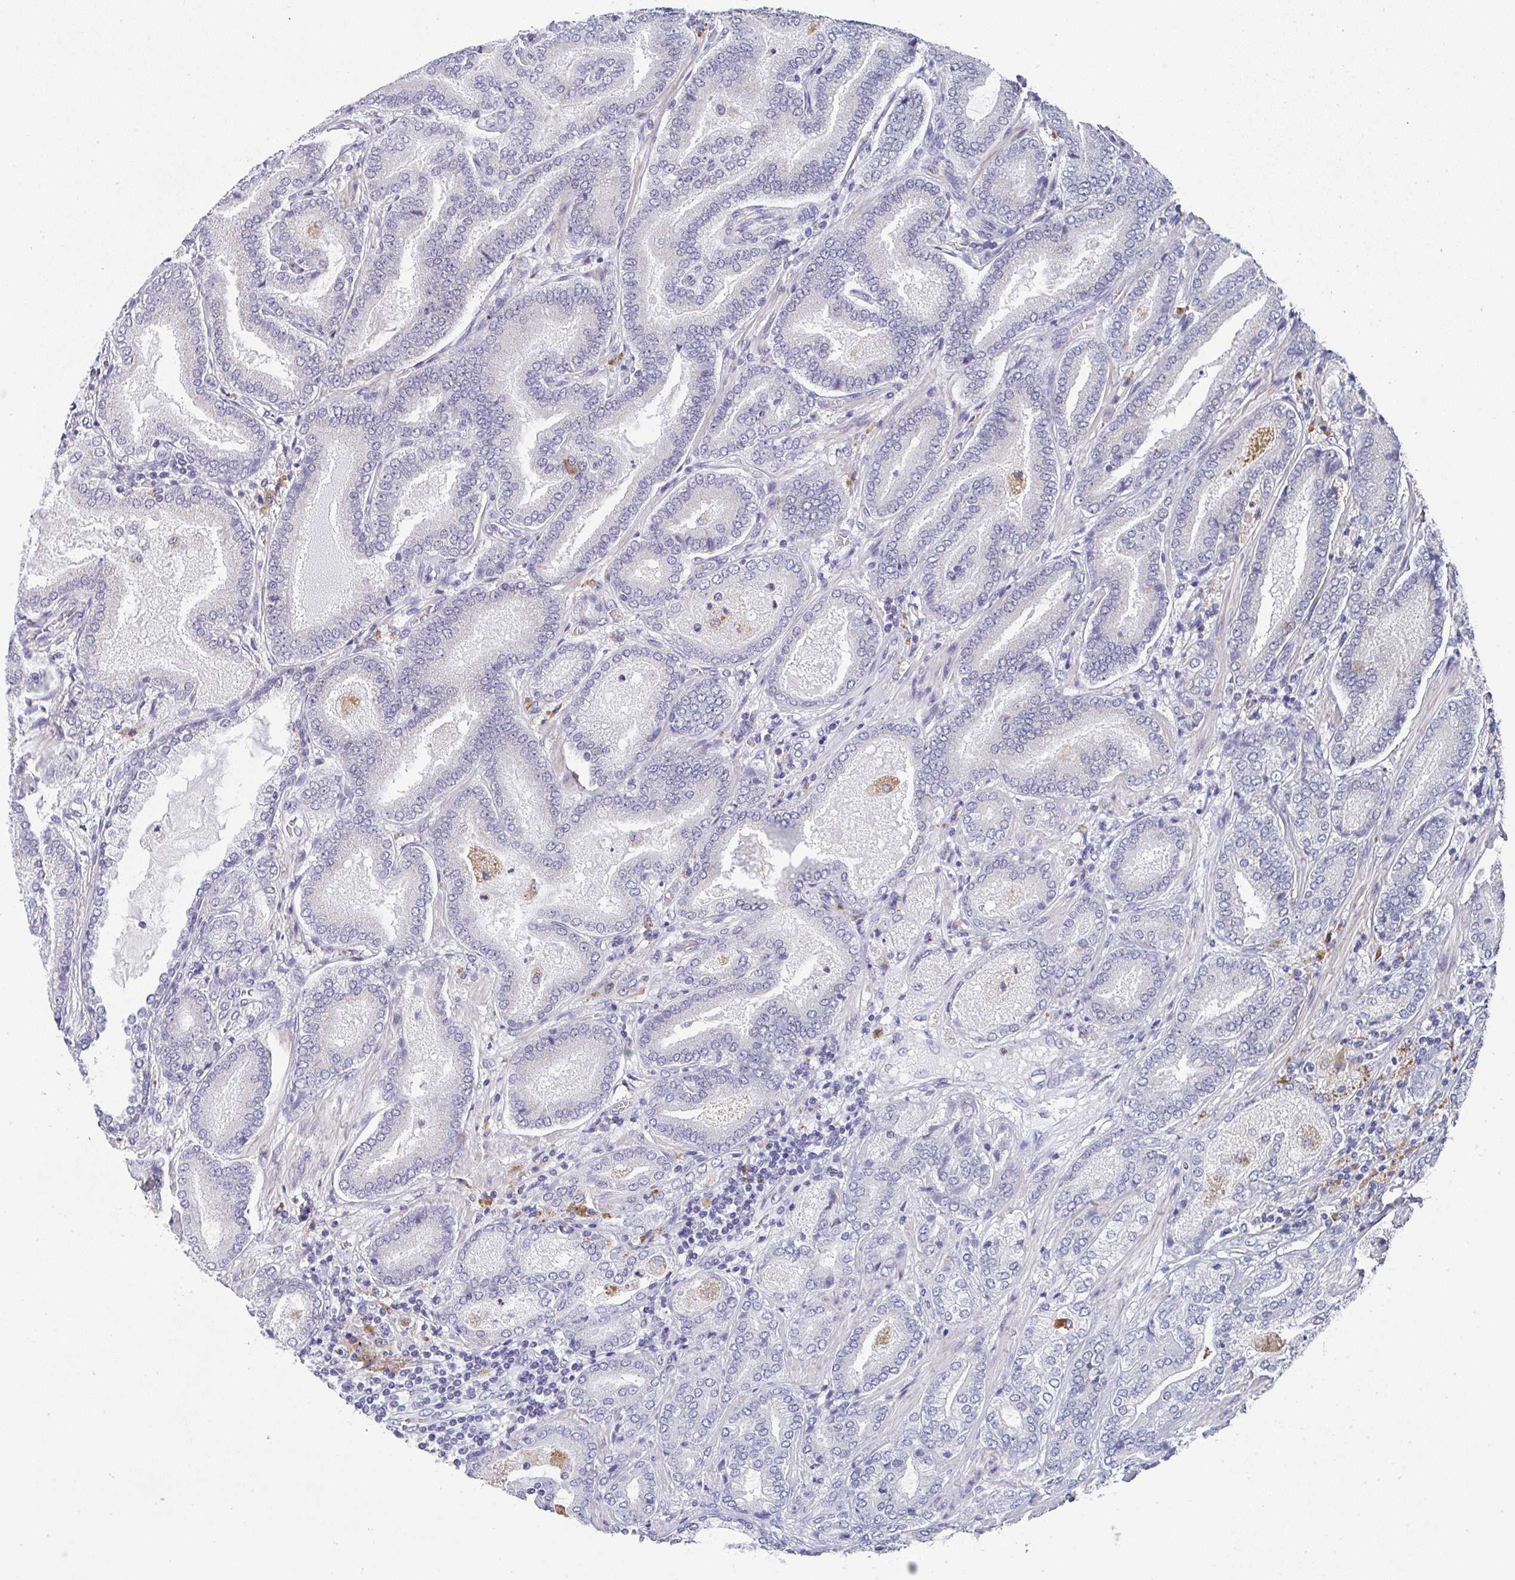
{"staining": {"intensity": "negative", "quantity": "none", "location": "none"}, "tissue": "prostate cancer", "cell_type": "Tumor cells", "image_type": "cancer", "snomed": [{"axis": "morphology", "description": "Adenocarcinoma, High grade"}, {"axis": "topography", "description": "Prostate"}], "caption": "This image is of prostate cancer (adenocarcinoma (high-grade)) stained with immunohistochemistry to label a protein in brown with the nuclei are counter-stained blue. There is no staining in tumor cells. (Stains: DAB (3,3'-diaminobenzidine) immunohistochemistry with hematoxylin counter stain, Microscopy: brightfield microscopy at high magnification).", "gene": "NCF1", "patient": {"sex": "male", "age": 62}}